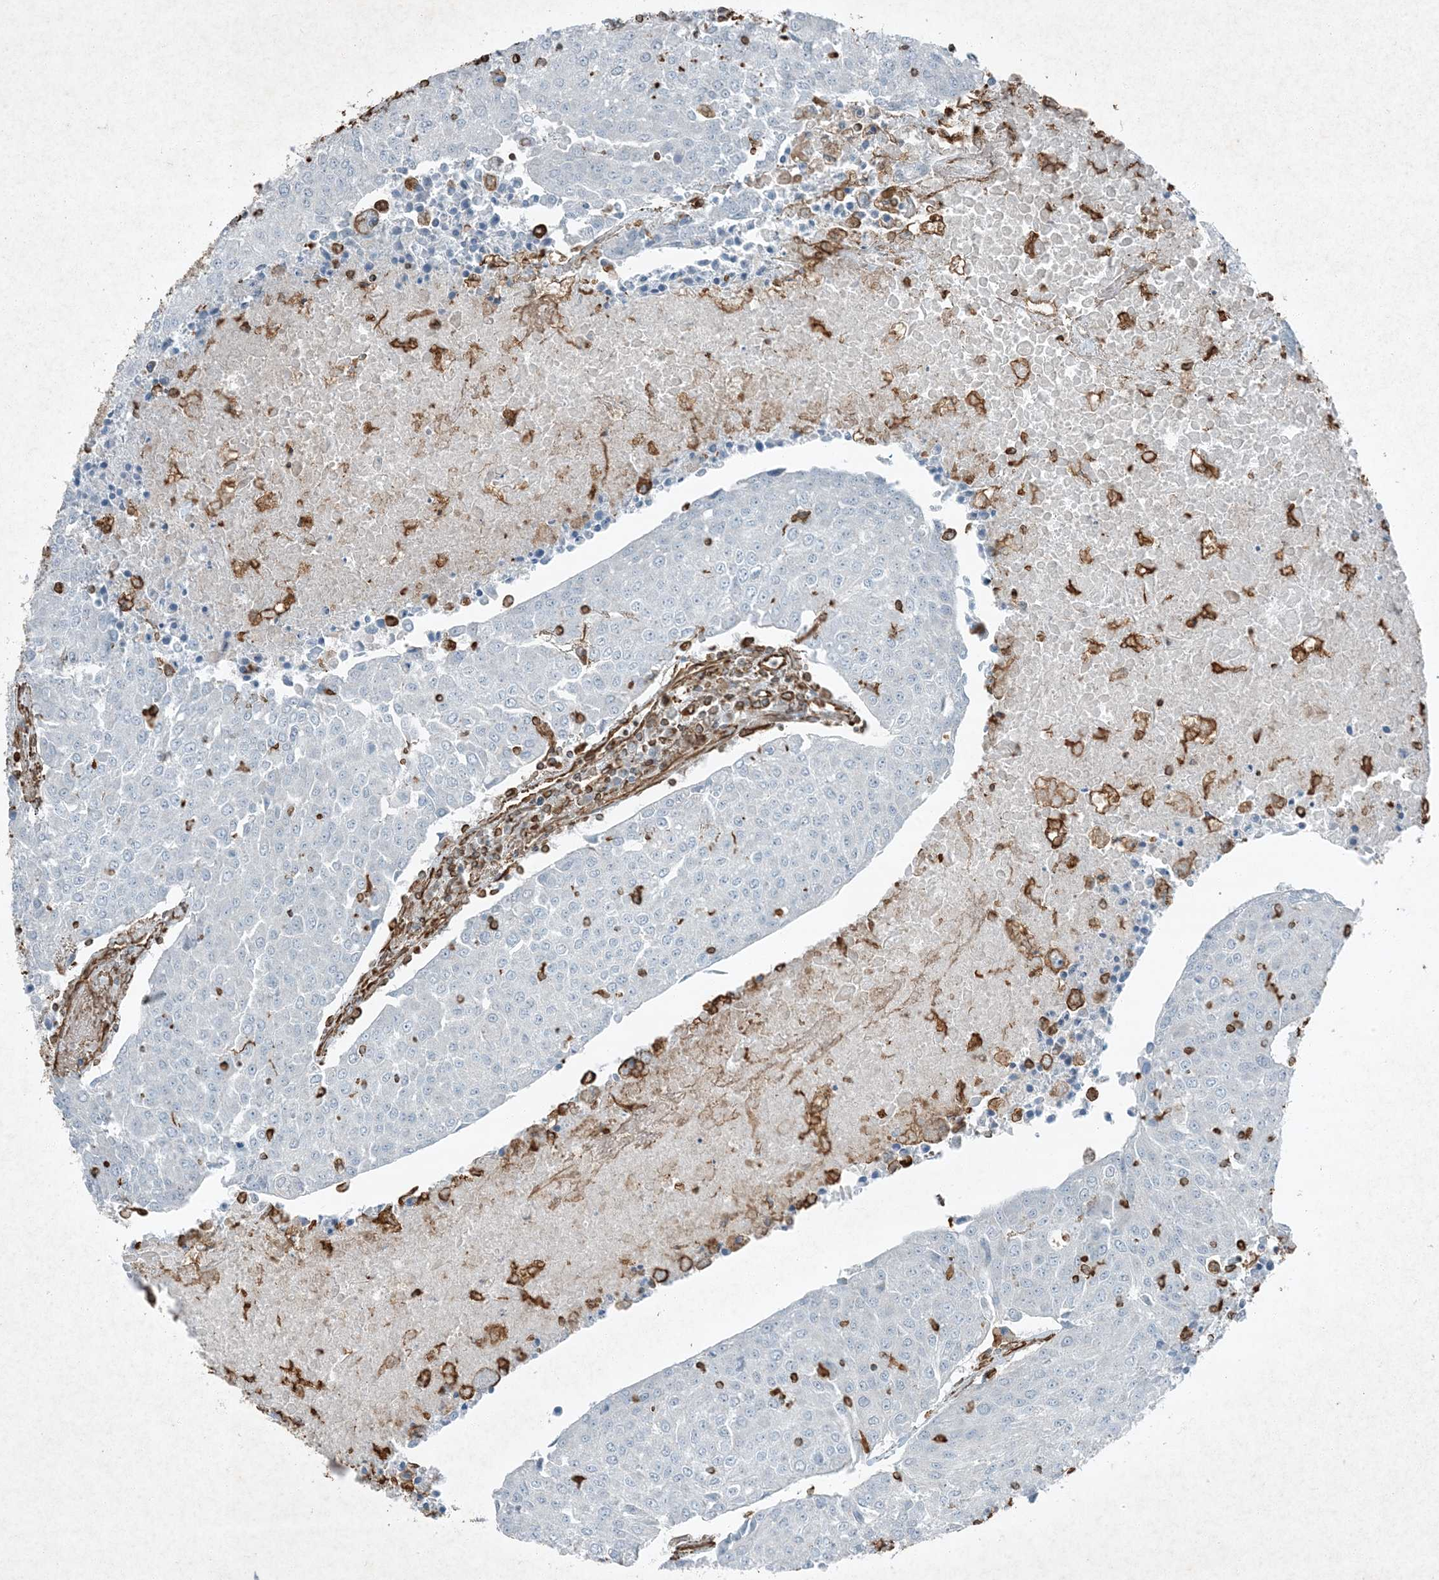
{"staining": {"intensity": "negative", "quantity": "none", "location": "none"}, "tissue": "urothelial cancer", "cell_type": "Tumor cells", "image_type": "cancer", "snomed": [{"axis": "morphology", "description": "Urothelial carcinoma, High grade"}, {"axis": "topography", "description": "Urinary bladder"}], "caption": "Tumor cells show no significant staining in urothelial cancer. (DAB (3,3'-diaminobenzidine) immunohistochemistry, high magnification).", "gene": "RYK", "patient": {"sex": "female", "age": 85}}